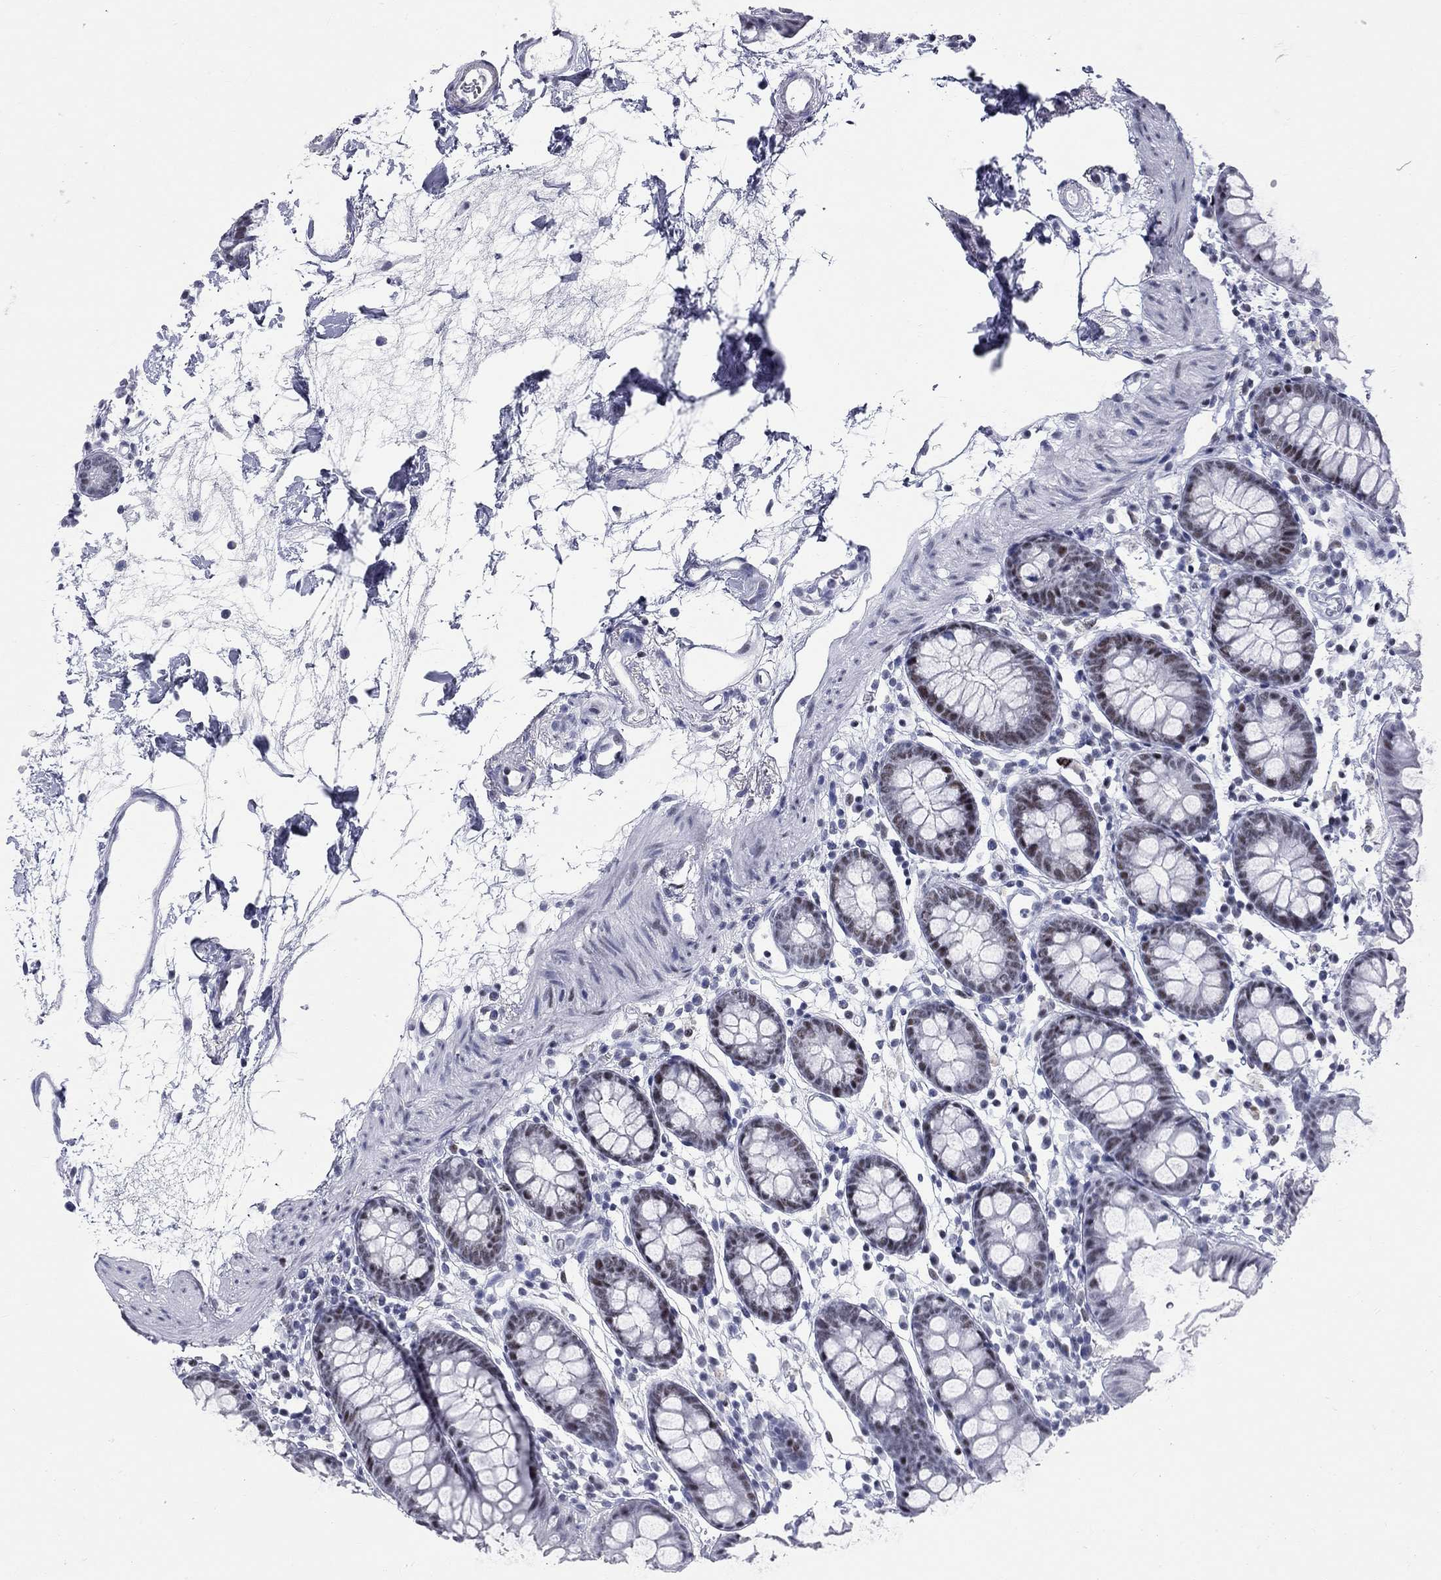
{"staining": {"intensity": "negative", "quantity": "none", "location": "none"}, "tissue": "colon", "cell_type": "Endothelial cells", "image_type": "normal", "snomed": [{"axis": "morphology", "description": "Normal tissue, NOS"}, {"axis": "topography", "description": "Colon"}], "caption": "Endothelial cells are negative for brown protein staining in benign colon. (DAB immunohistochemistry, high magnification).", "gene": "ASF1B", "patient": {"sex": "female", "age": 84}}